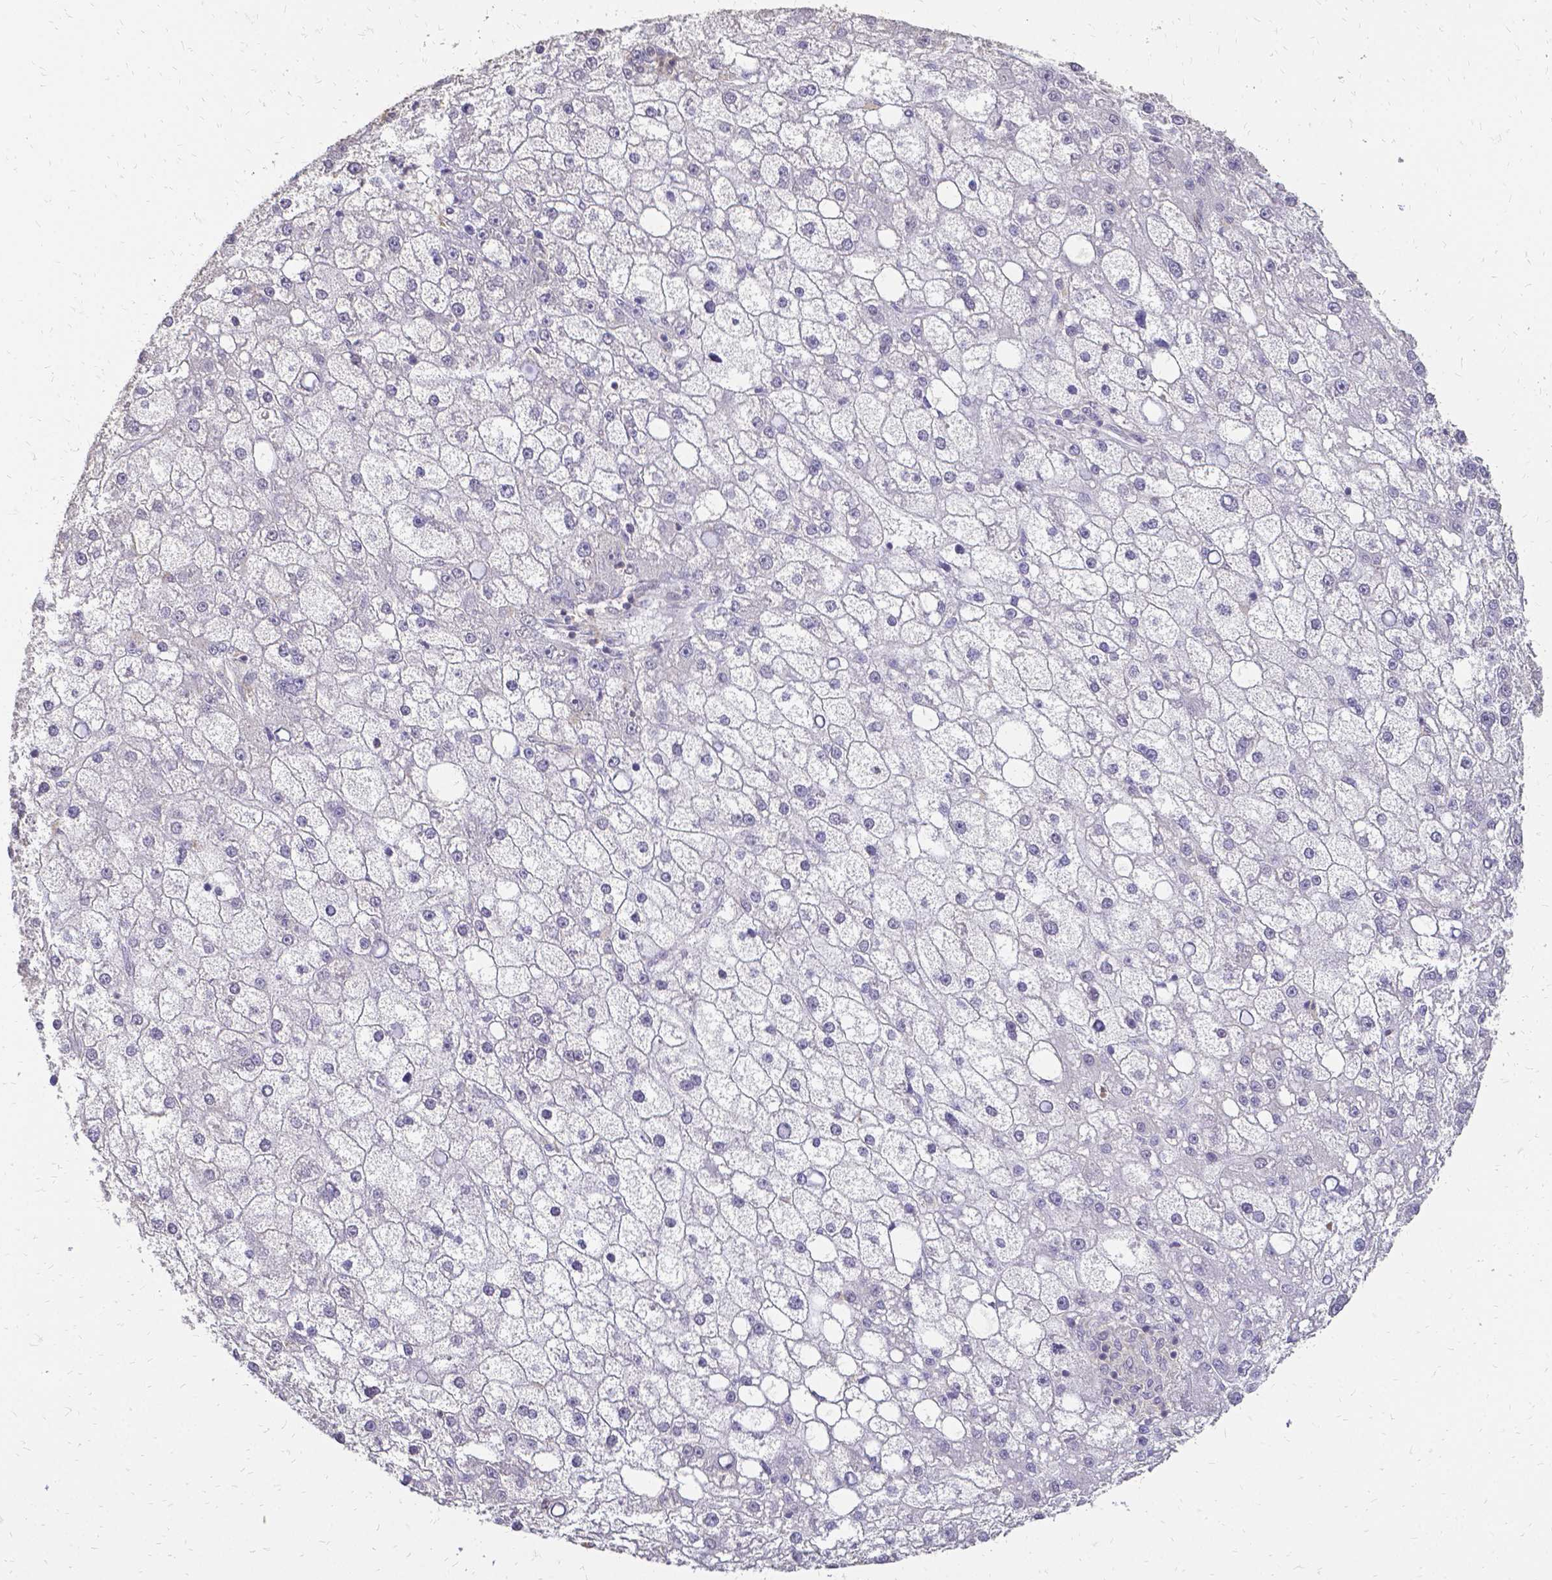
{"staining": {"intensity": "negative", "quantity": "none", "location": "none"}, "tissue": "liver cancer", "cell_type": "Tumor cells", "image_type": "cancer", "snomed": [{"axis": "morphology", "description": "Carcinoma, Hepatocellular, NOS"}, {"axis": "topography", "description": "Liver"}], "caption": "Tumor cells are negative for protein expression in human hepatocellular carcinoma (liver).", "gene": "CIB1", "patient": {"sex": "male", "age": 67}}